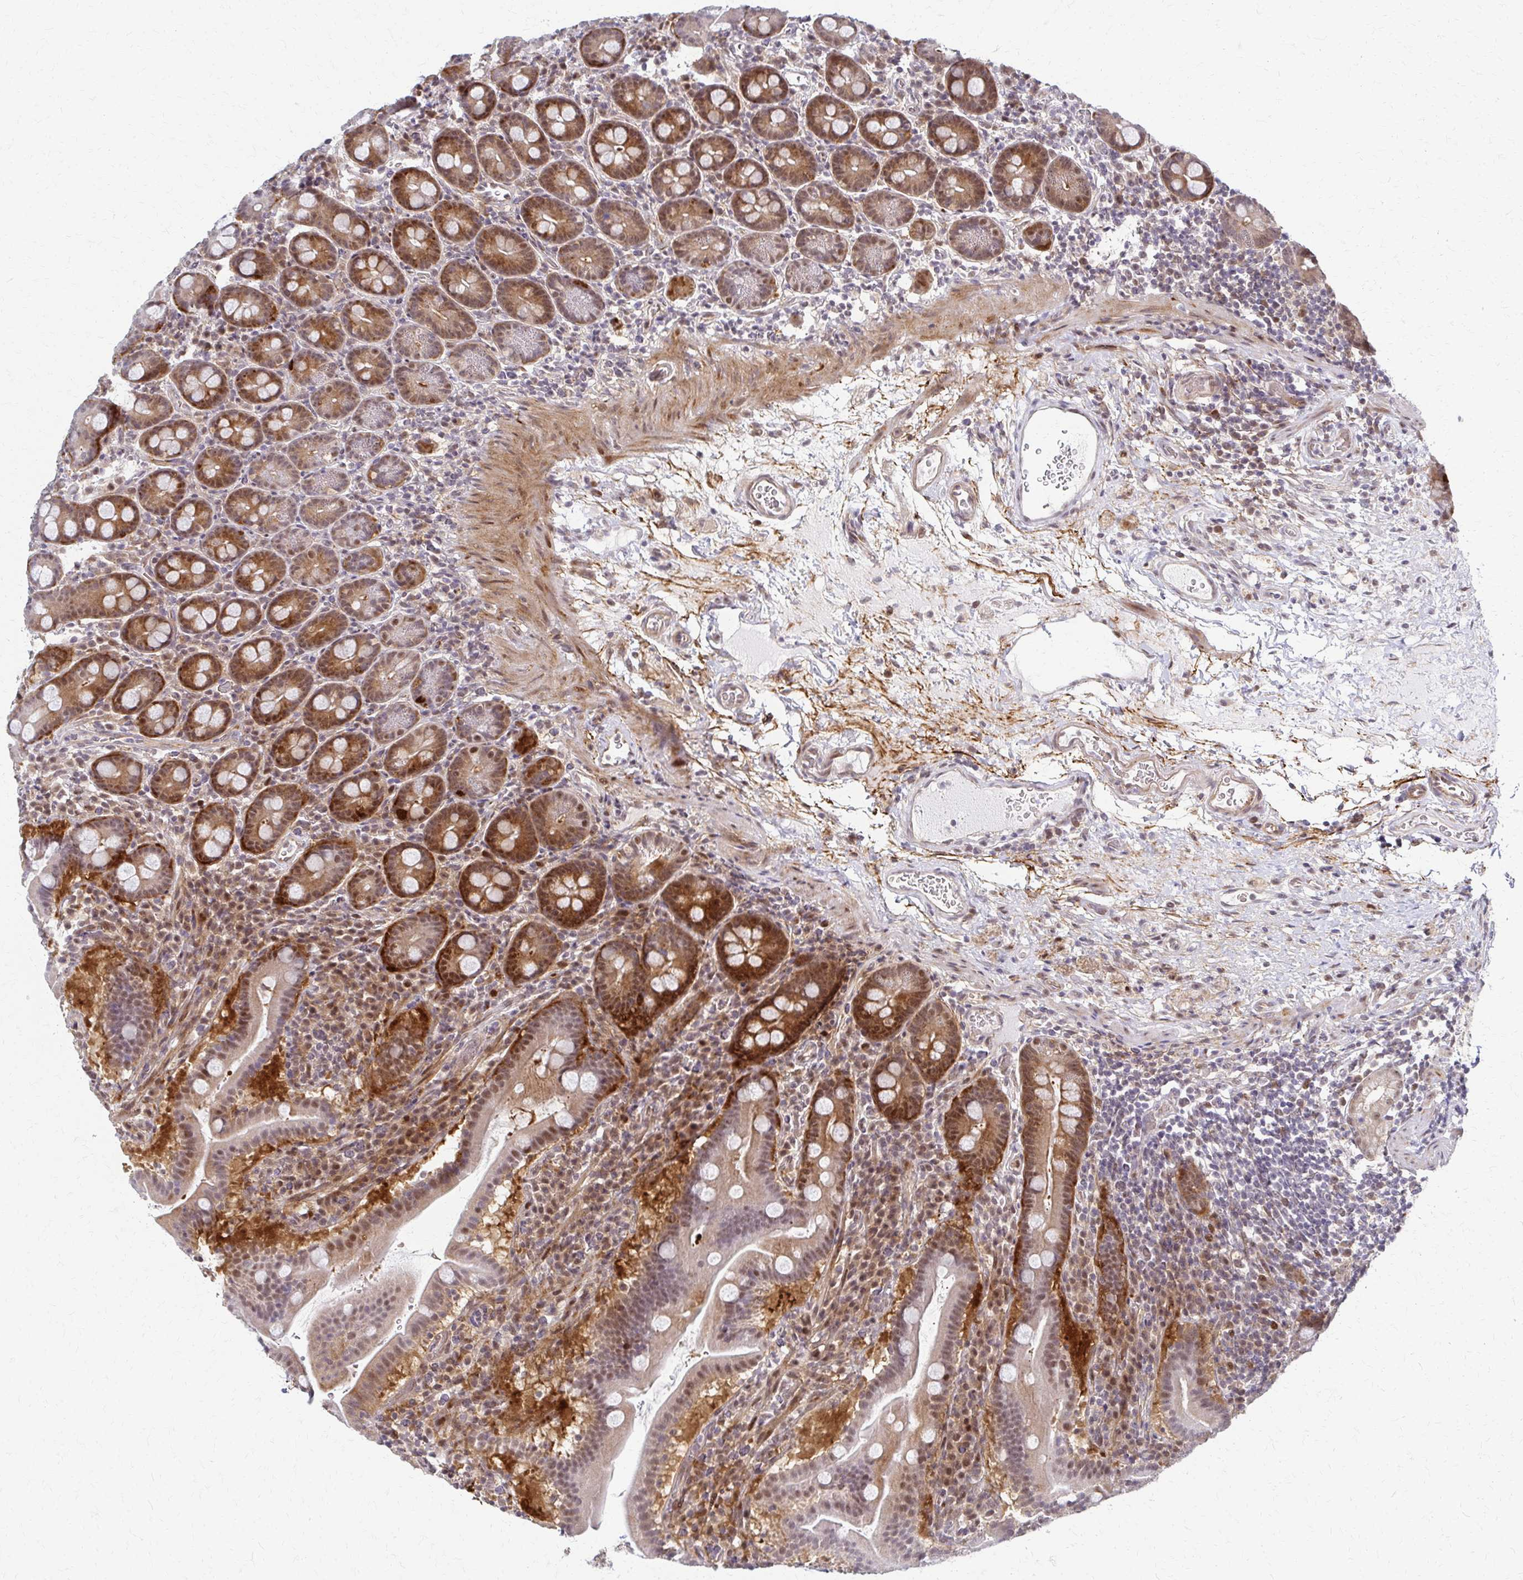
{"staining": {"intensity": "moderate", "quantity": ">75%", "location": "cytoplasmic/membranous,nuclear"}, "tissue": "small intestine", "cell_type": "Glandular cells", "image_type": "normal", "snomed": [{"axis": "morphology", "description": "Normal tissue, NOS"}, {"axis": "topography", "description": "Small intestine"}], "caption": "Immunohistochemistry (IHC) histopathology image of unremarkable small intestine: small intestine stained using immunohistochemistry displays medium levels of moderate protein expression localized specifically in the cytoplasmic/membranous,nuclear of glandular cells, appearing as a cytoplasmic/membranous,nuclear brown color.", "gene": "PSMD7", "patient": {"sex": "male", "age": 26}}